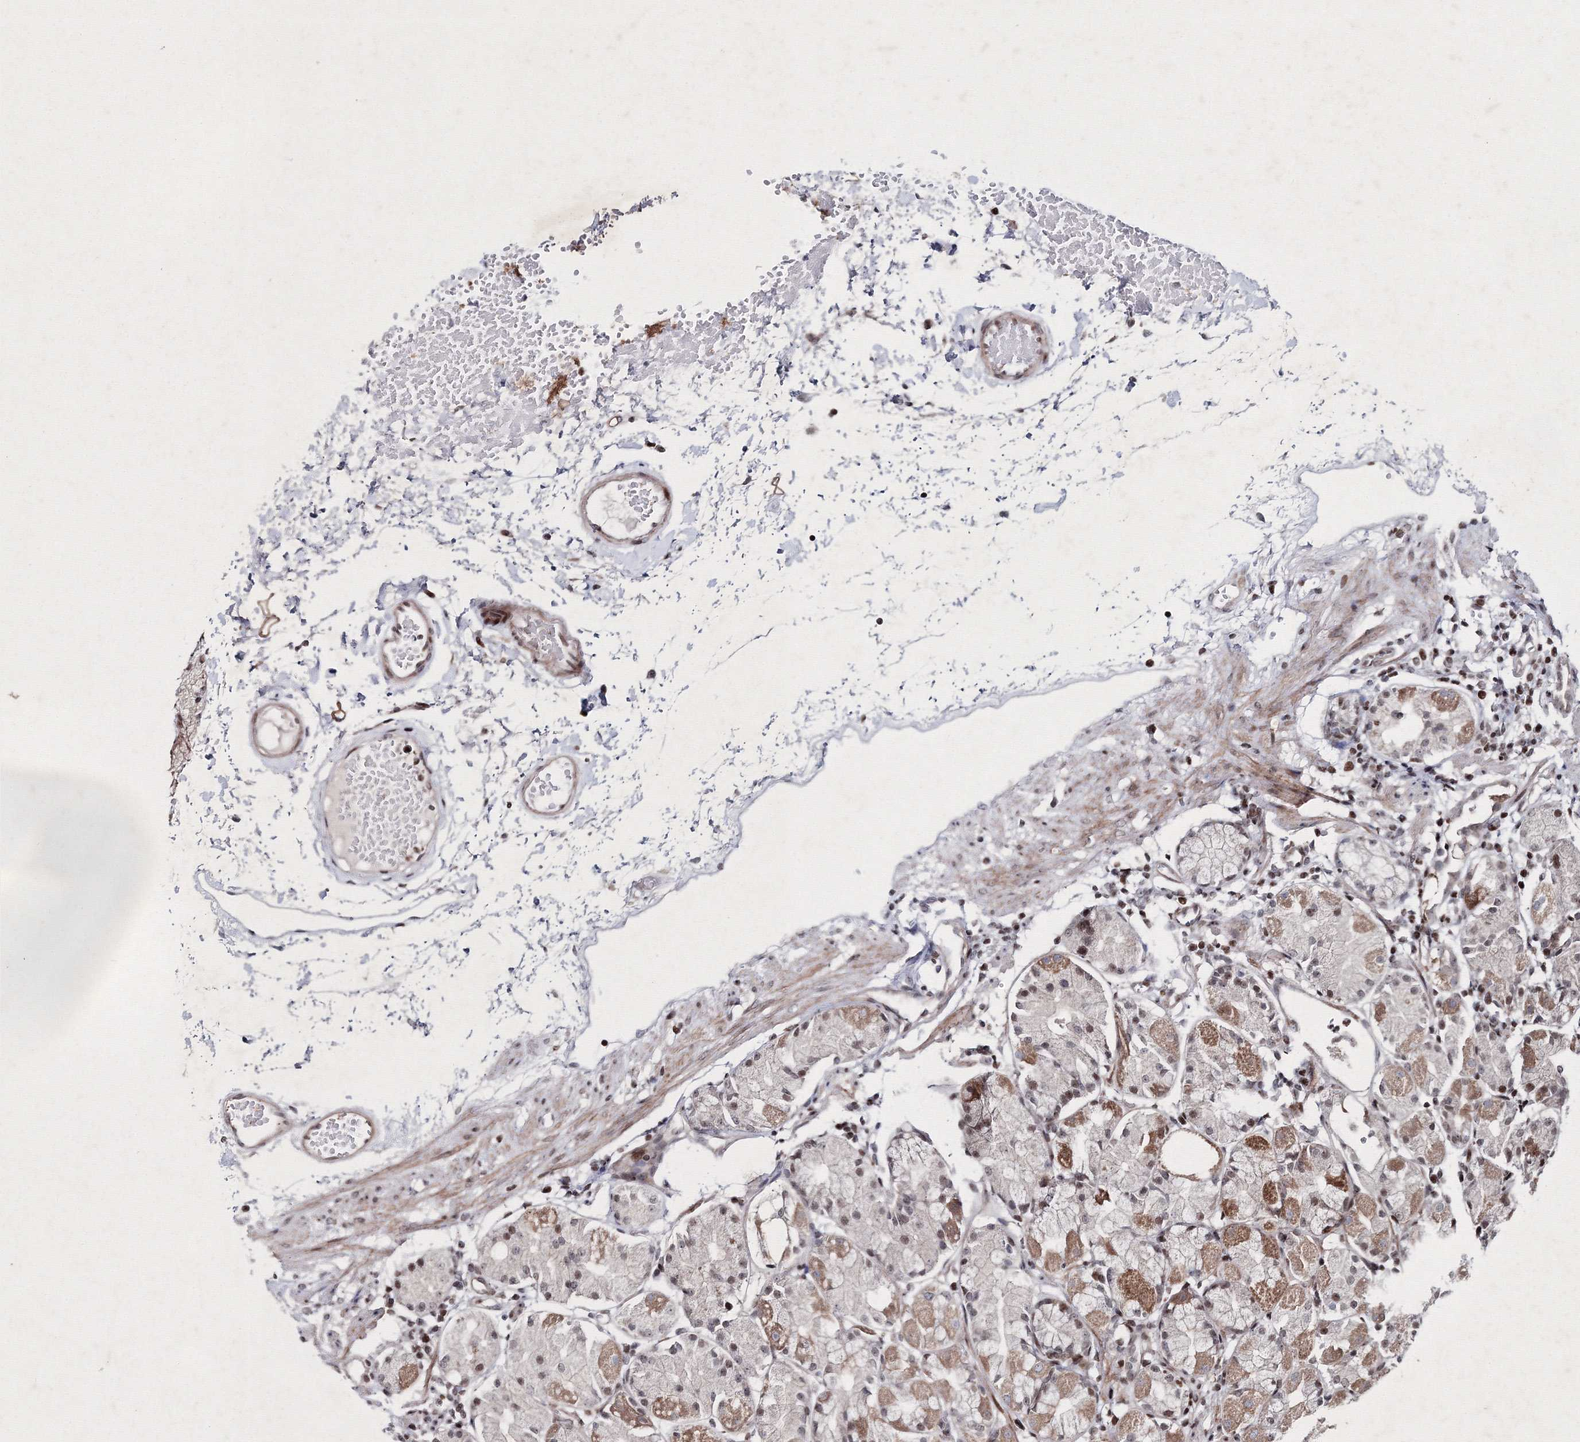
{"staining": {"intensity": "moderate", "quantity": "25%-75%", "location": "cytoplasmic/membranous,nuclear"}, "tissue": "stomach", "cell_type": "Glandular cells", "image_type": "normal", "snomed": [{"axis": "morphology", "description": "Normal tissue, NOS"}, {"axis": "topography", "description": "Stomach"}, {"axis": "topography", "description": "Stomach, lower"}], "caption": "Immunohistochemical staining of normal human stomach shows 25%-75% levels of moderate cytoplasmic/membranous,nuclear protein staining in approximately 25%-75% of glandular cells.", "gene": "SMIM29", "patient": {"sex": "female", "age": 75}}